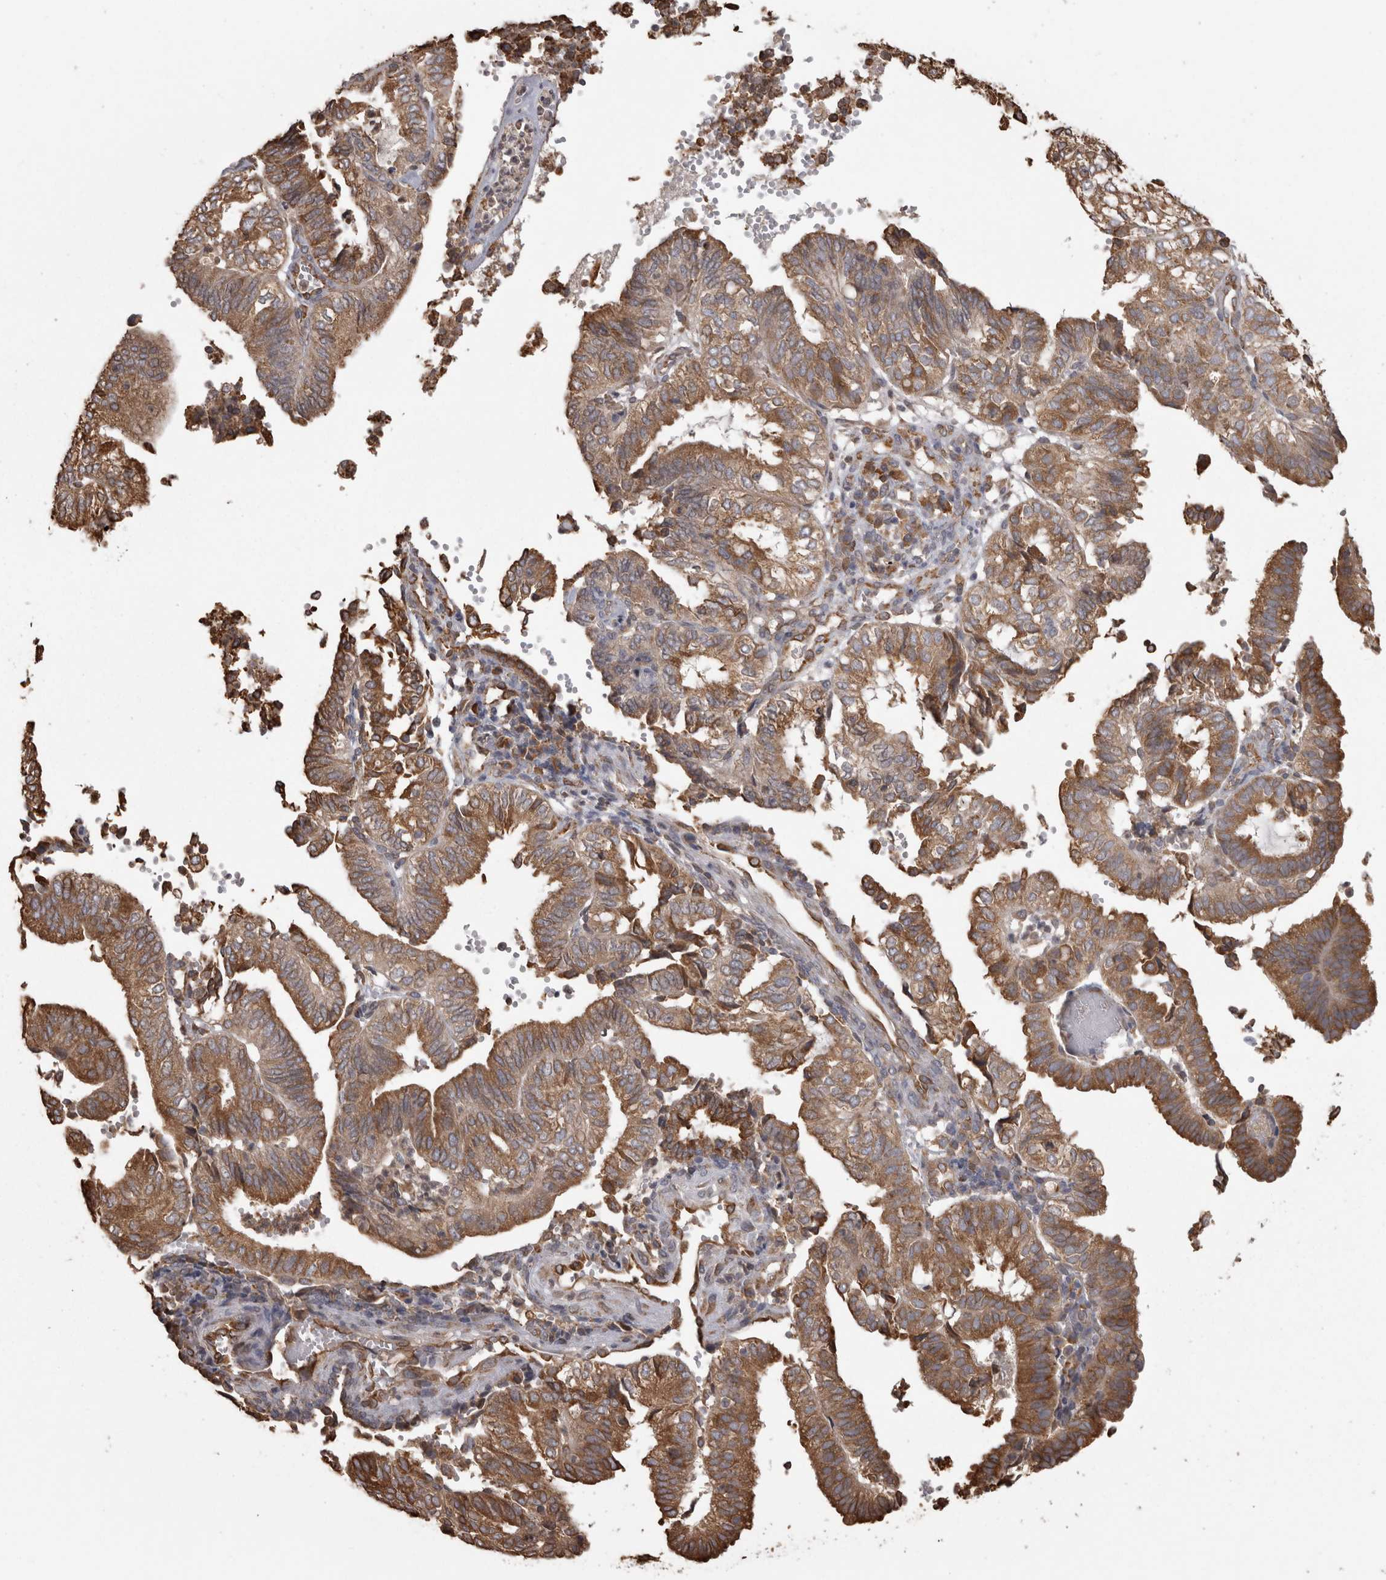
{"staining": {"intensity": "moderate", "quantity": ">75%", "location": "cytoplasmic/membranous"}, "tissue": "endometrial cancer", "cell_type": "Tumor cells", "image_type": "cancer", "snomed": [{"axis": "morphology", "description": "Adenocarcinoma, NOS"}, {"axis": "topography", "description": "Uterus"}], "caption": "Human endometrial cancer (adenocarcinoma) stained for a protein (brown) displays moderate cytoplasmic/membranous positive staining in approximately >75% of tumor cells.", "gene": "PON2", "patient": {"sex": "female", "age": 60}}